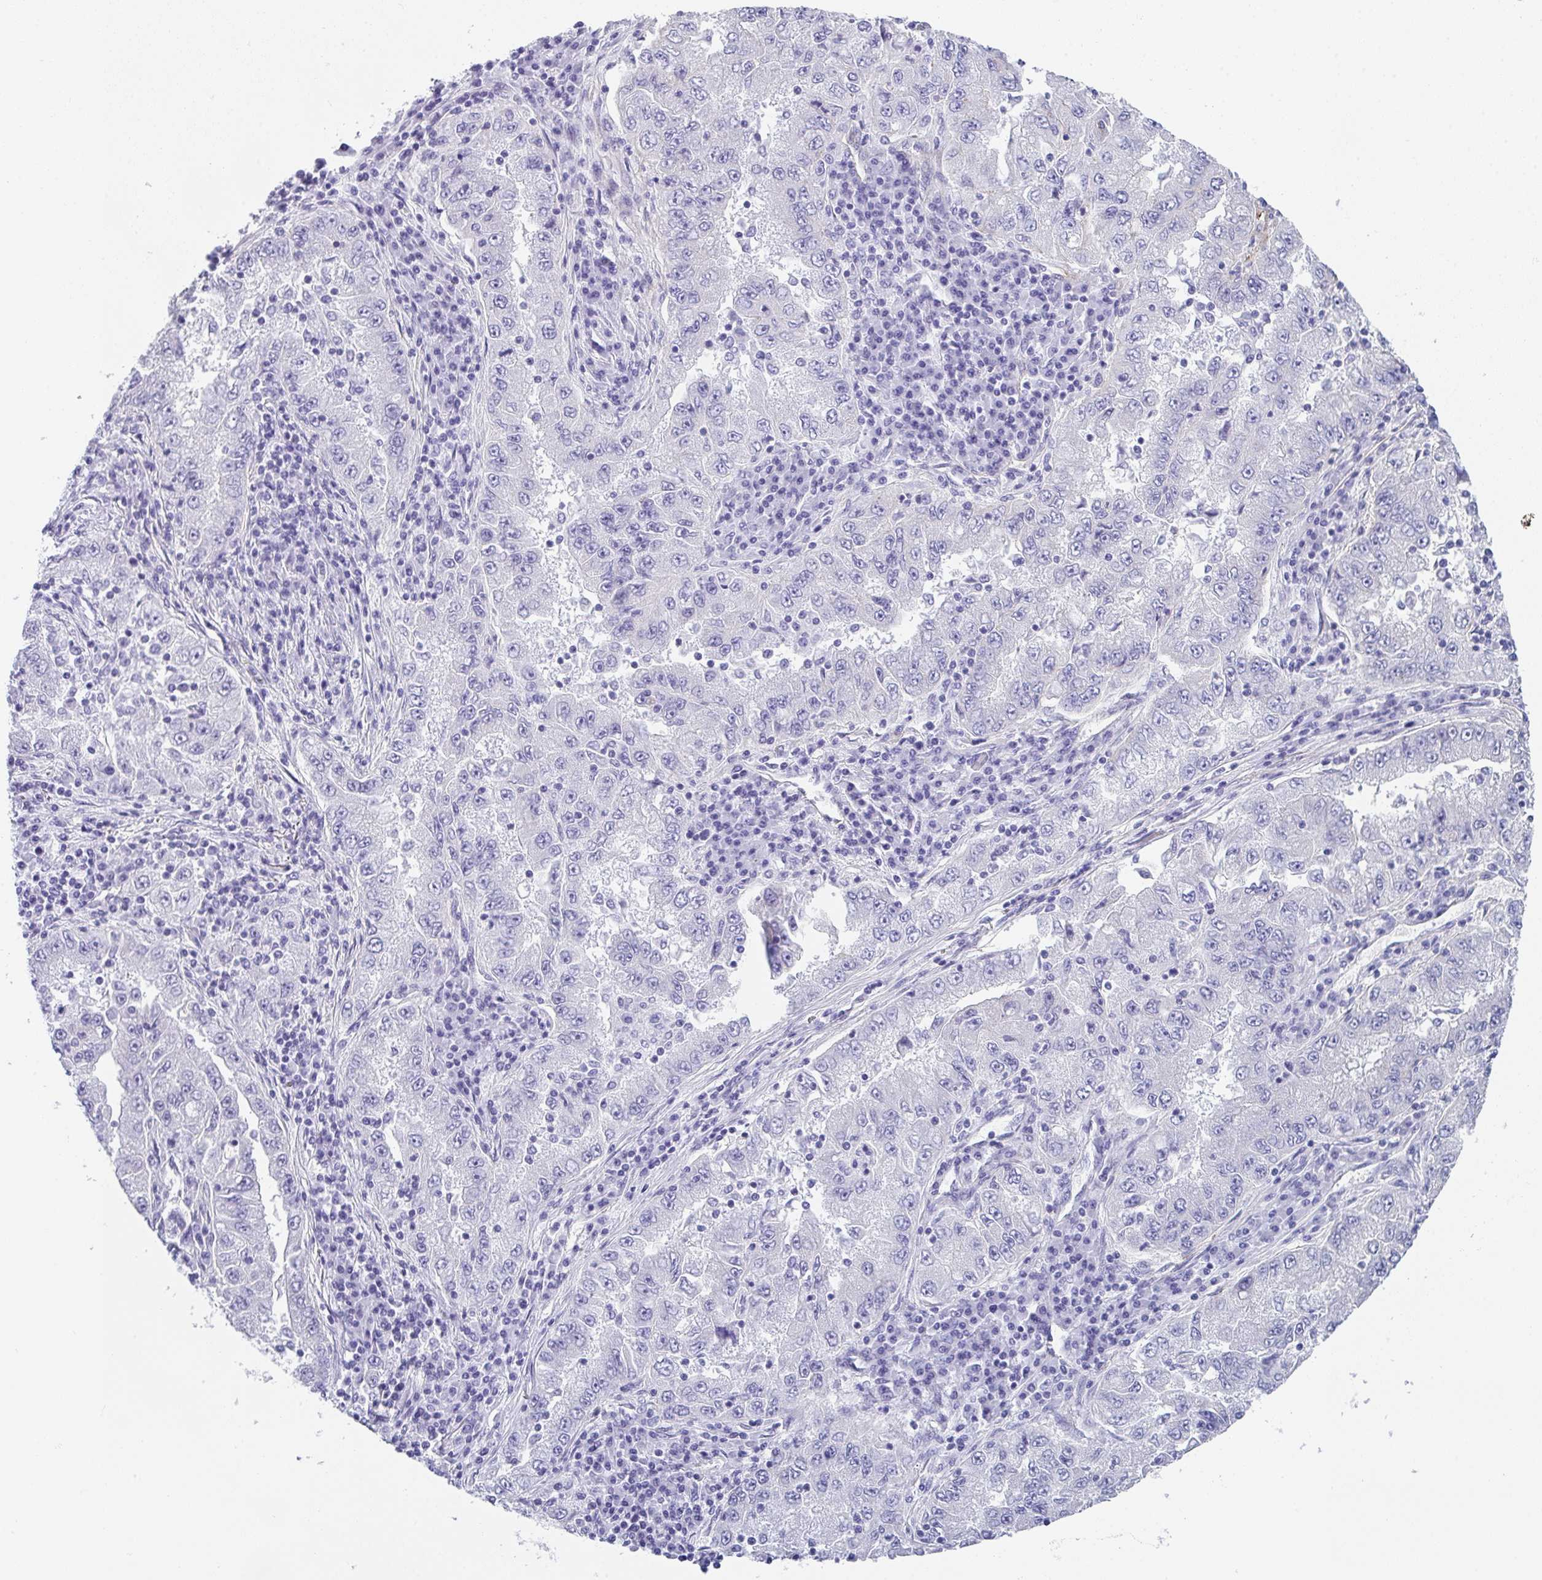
{"staining": {"intensity": "negative", "quantity": "none", "location": "none"}, "tissue": "lung cancer", "cell_type": "Tumor cells", "image_type": "cancer", "snomed": [{"axis": "morphology", "description": "Adenocarcinoma, NOS"}, {"axis": "morphology", "description": "Adenocarcinoma primary or metastatic"}, {"axis": "topography", "description": "Lung"}], "caption": "Adenocarcinoma (lung) was stained to show a protein in brown. There is no significant positivity in tumor cells.", "gene": "DBN1", "patient": {"sex": "male", "age": 74}}